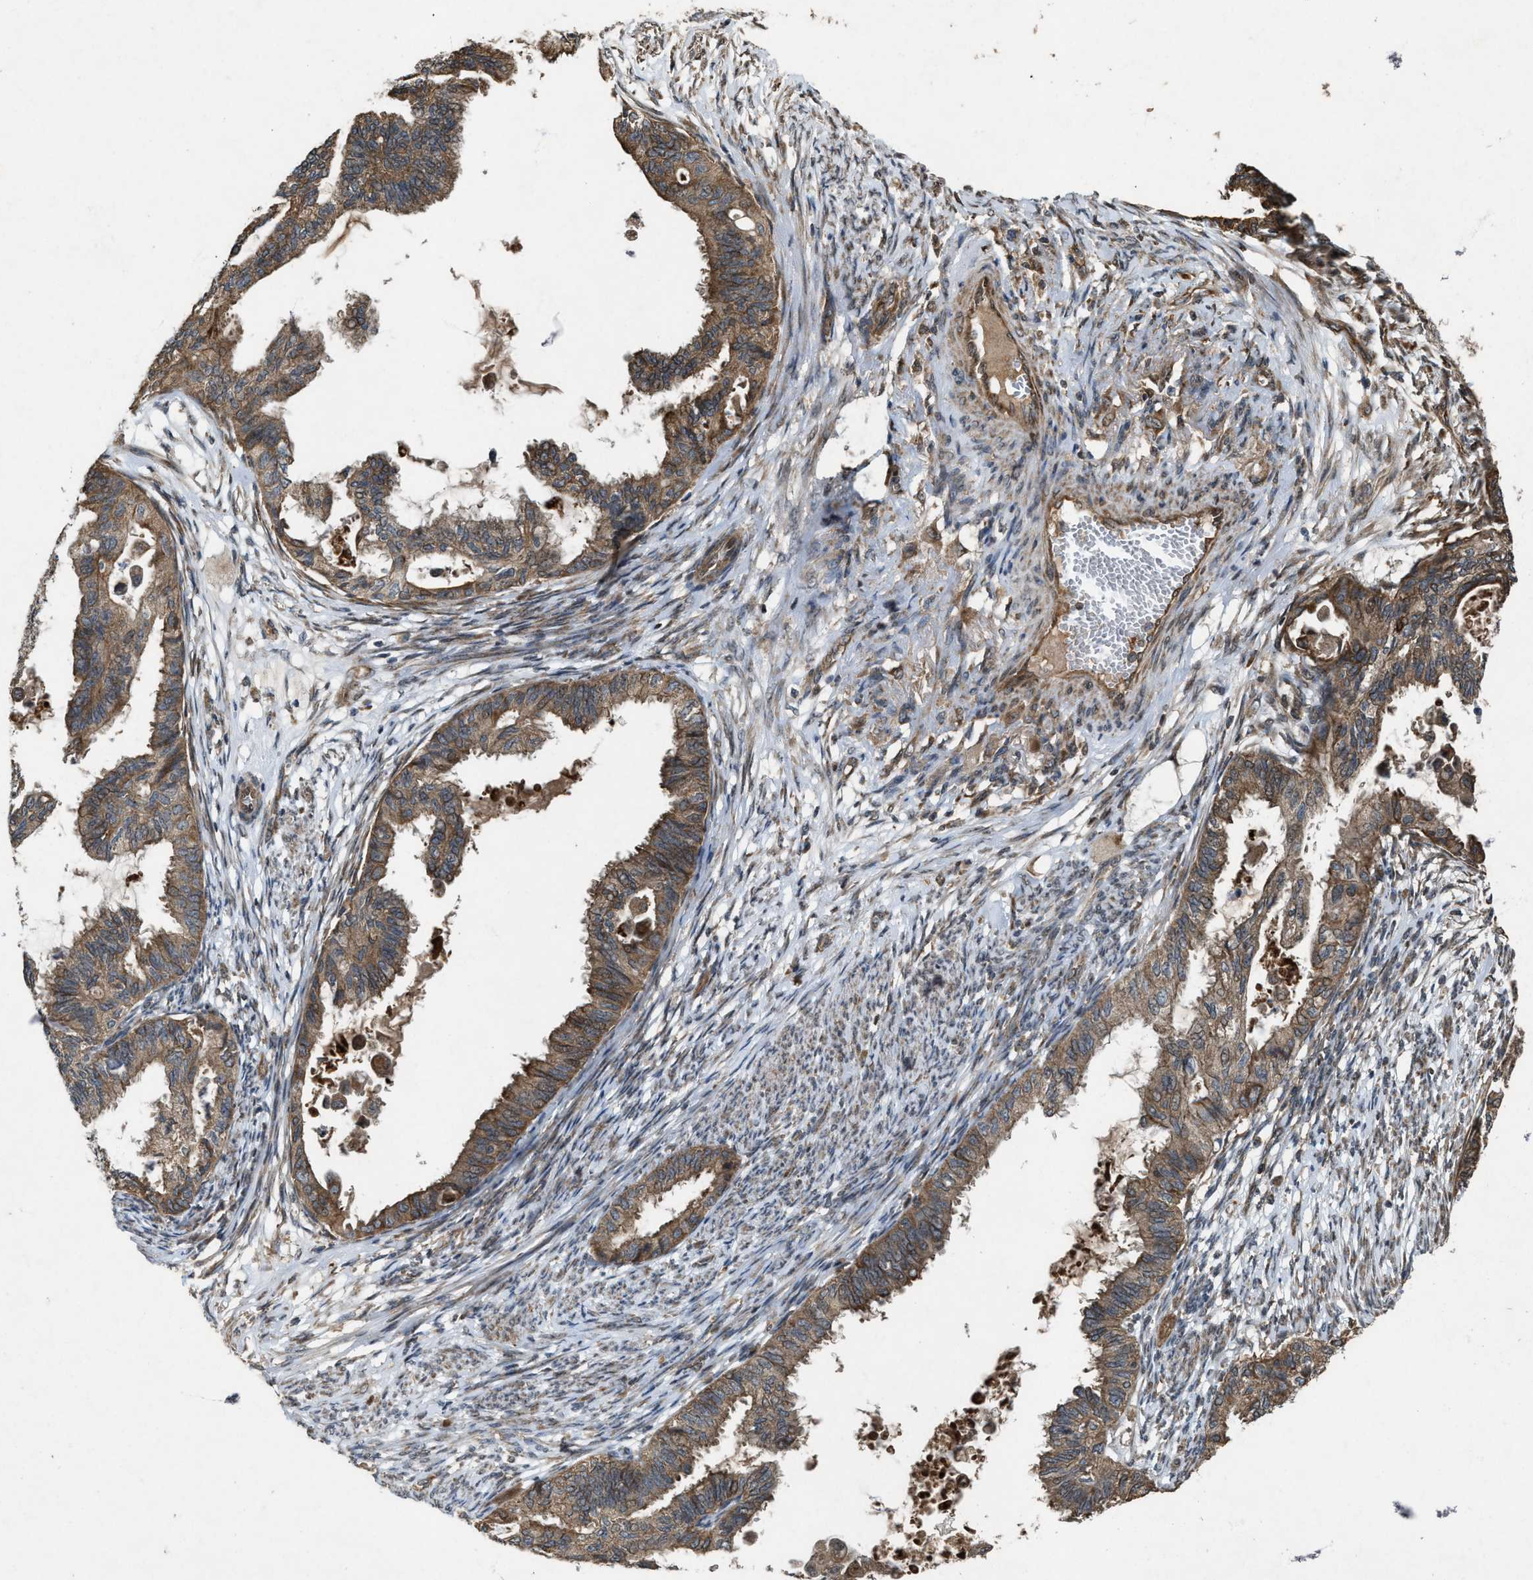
{"staining": {"intensity": "moderate", "quantity": ">75%", "location": "cytoplasmic/membranous"}, "tissue": "cervical cancer", "cell_type": "Tumor cells", "image_type": "cancer", "snomed": [{"axis": "morphology", "description": "Normal tissue, NOS"}, {"axis": "morphology", "description": "Adenocarcinoma, NOS"}, {"axis": "topography", "description": "Cervix"}, {"axis": "topography", "description": "Endometrium"}], "caption": "The photomicrograph reveals a brown stain indicating the presence of a protein in the cytoplasmic/membranous of tumor cells in cervical cancer.", "gene": "PDP2", "patient": {"sex": "female", "age": 86}}